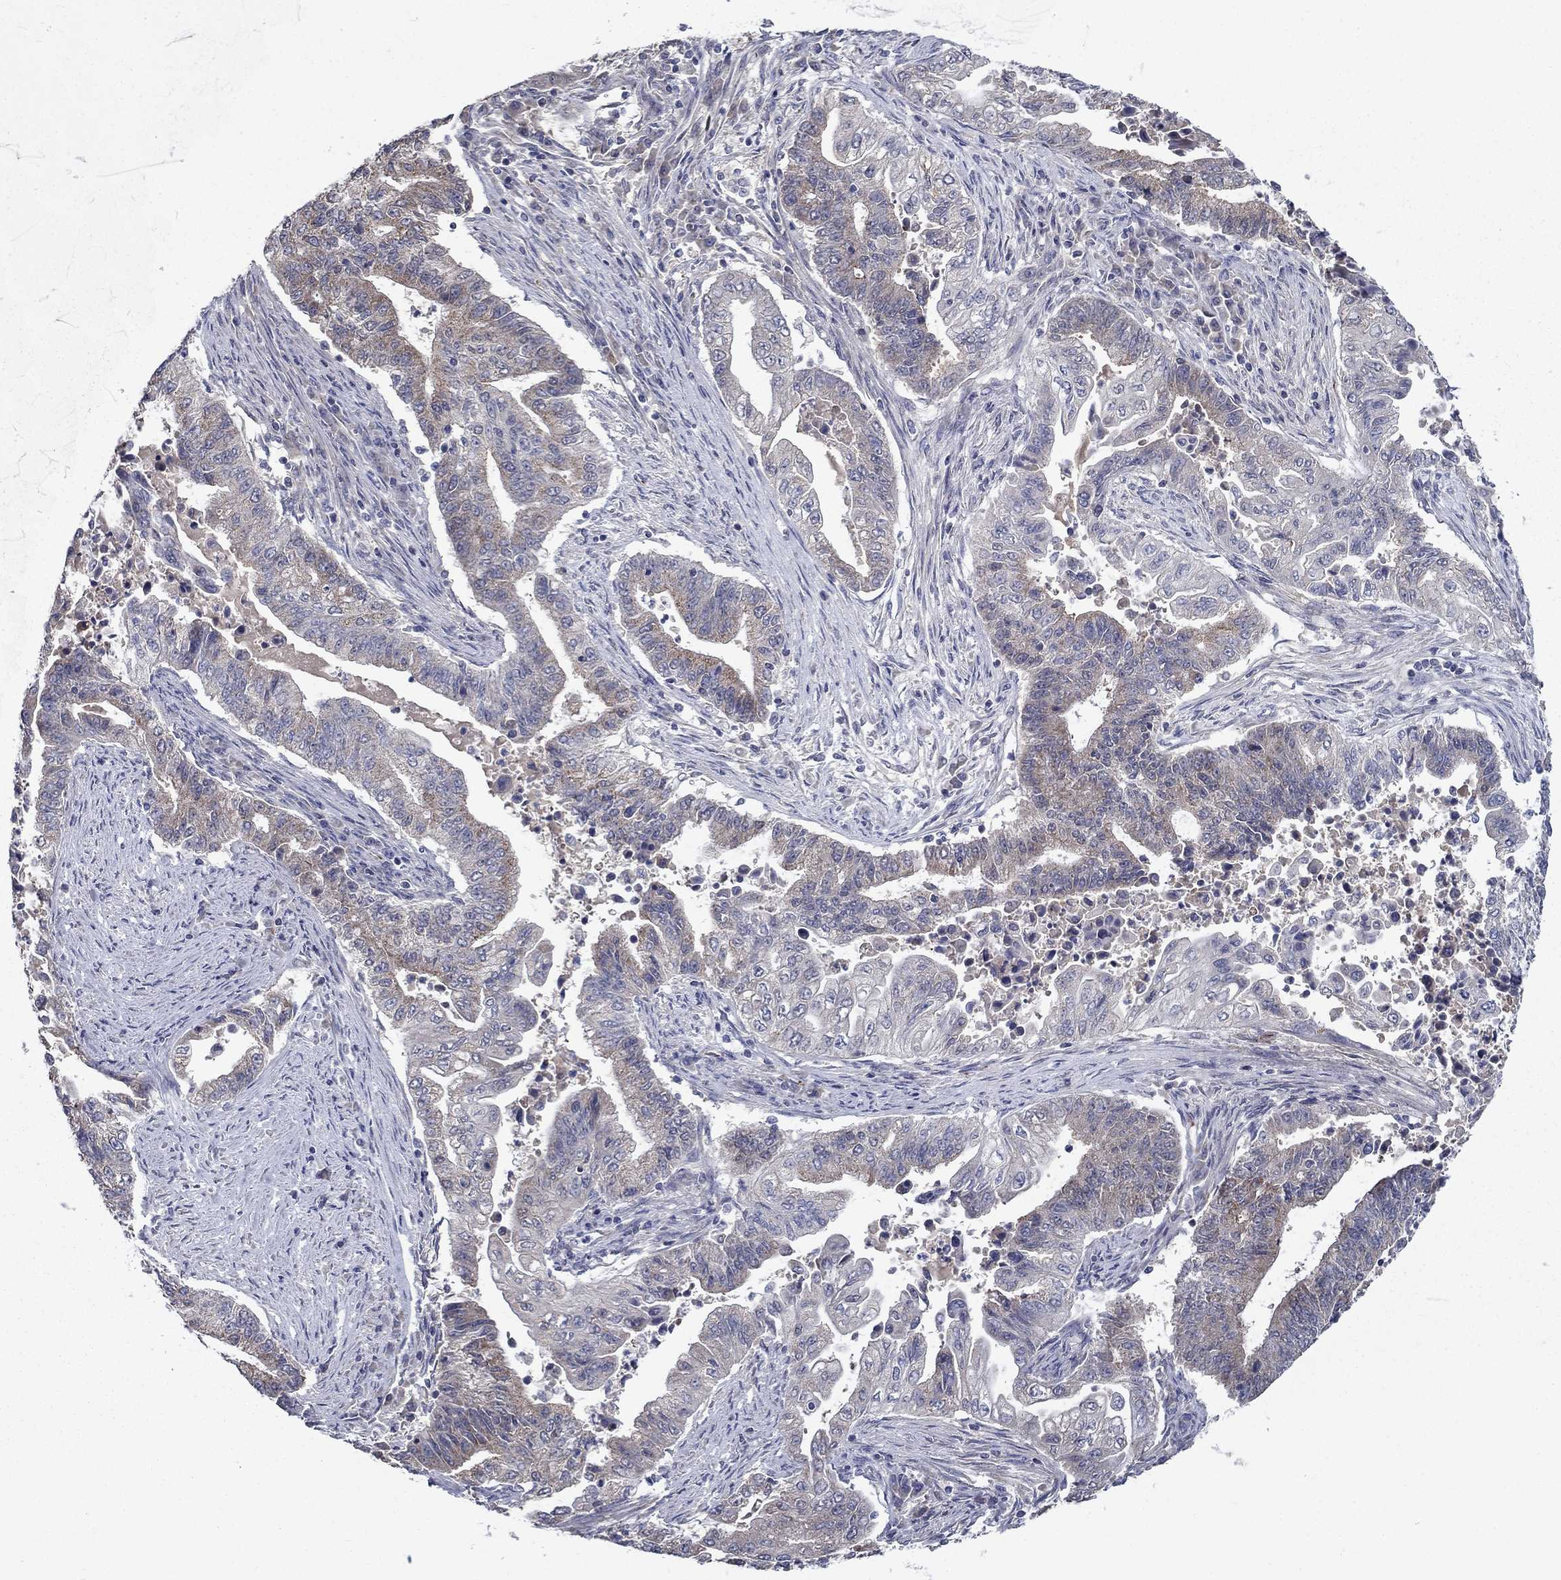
{"staining": {"intensity": "weak", "quantity": "25%-75%", "location": "cytoplasmic/membranous"}, "tissue": "endometrial cancer", "cell_type": "Tumor cells", "image_type": "cancer", "snomed": [{"axis": "morphology", "description": "Adenocarcinoma, NOS"}, {"axis": "topography", "description": "Uterus"}, {"axis": "topography", "description": "Endometrium"}], "caption": "This photomicrograph reveals IHC staining of human adenocarcinoma (endometrial), with low weak cytoplasmic/membranous expression in approximately 25%-75% of tumor cells.", "gene": "LACTB2", "patient": {"sex": "female", "age": 54}}